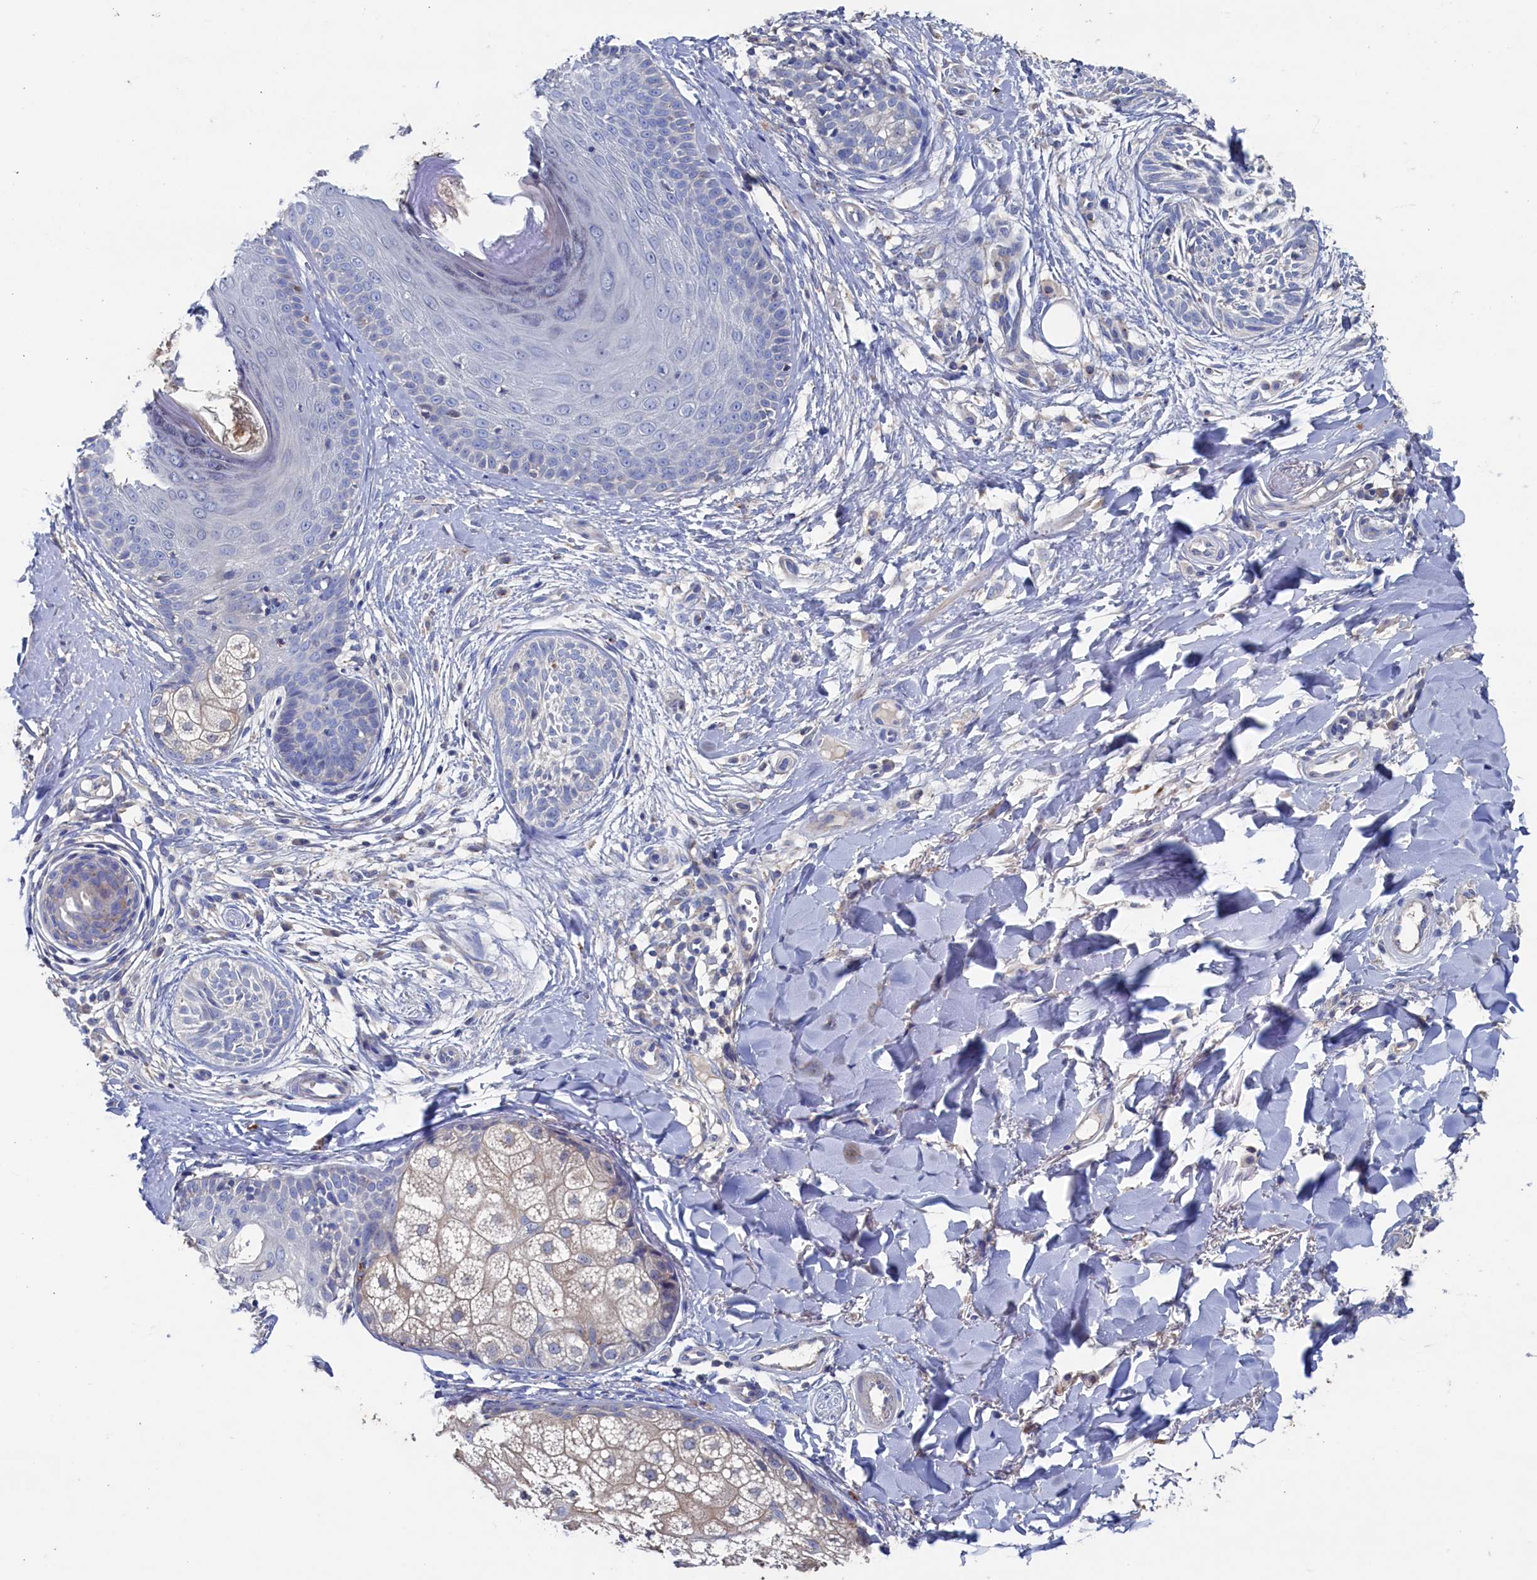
{"staining": {"intensity": "negative", "quantity": "none", "location": "none"}, "tissue": "skin cancer", "cell_type": "Tumor cells", "image_type": "cancer", "snomed": [{"axis": "morphology", "description": "Basal cell carcinoma"}, {"axis": "topography", "description": "Skin"}], "caption": "There is no significant staining in tumor cells of basal cell carcinoma (skin). The staining is performed using DAB (3,3'-diaminobenzidine) brown chromogen with nuclei counter-stained in using hematoxylin.", "gene": "CBLIF", "patient": {"sex": "female", "age": 61}}